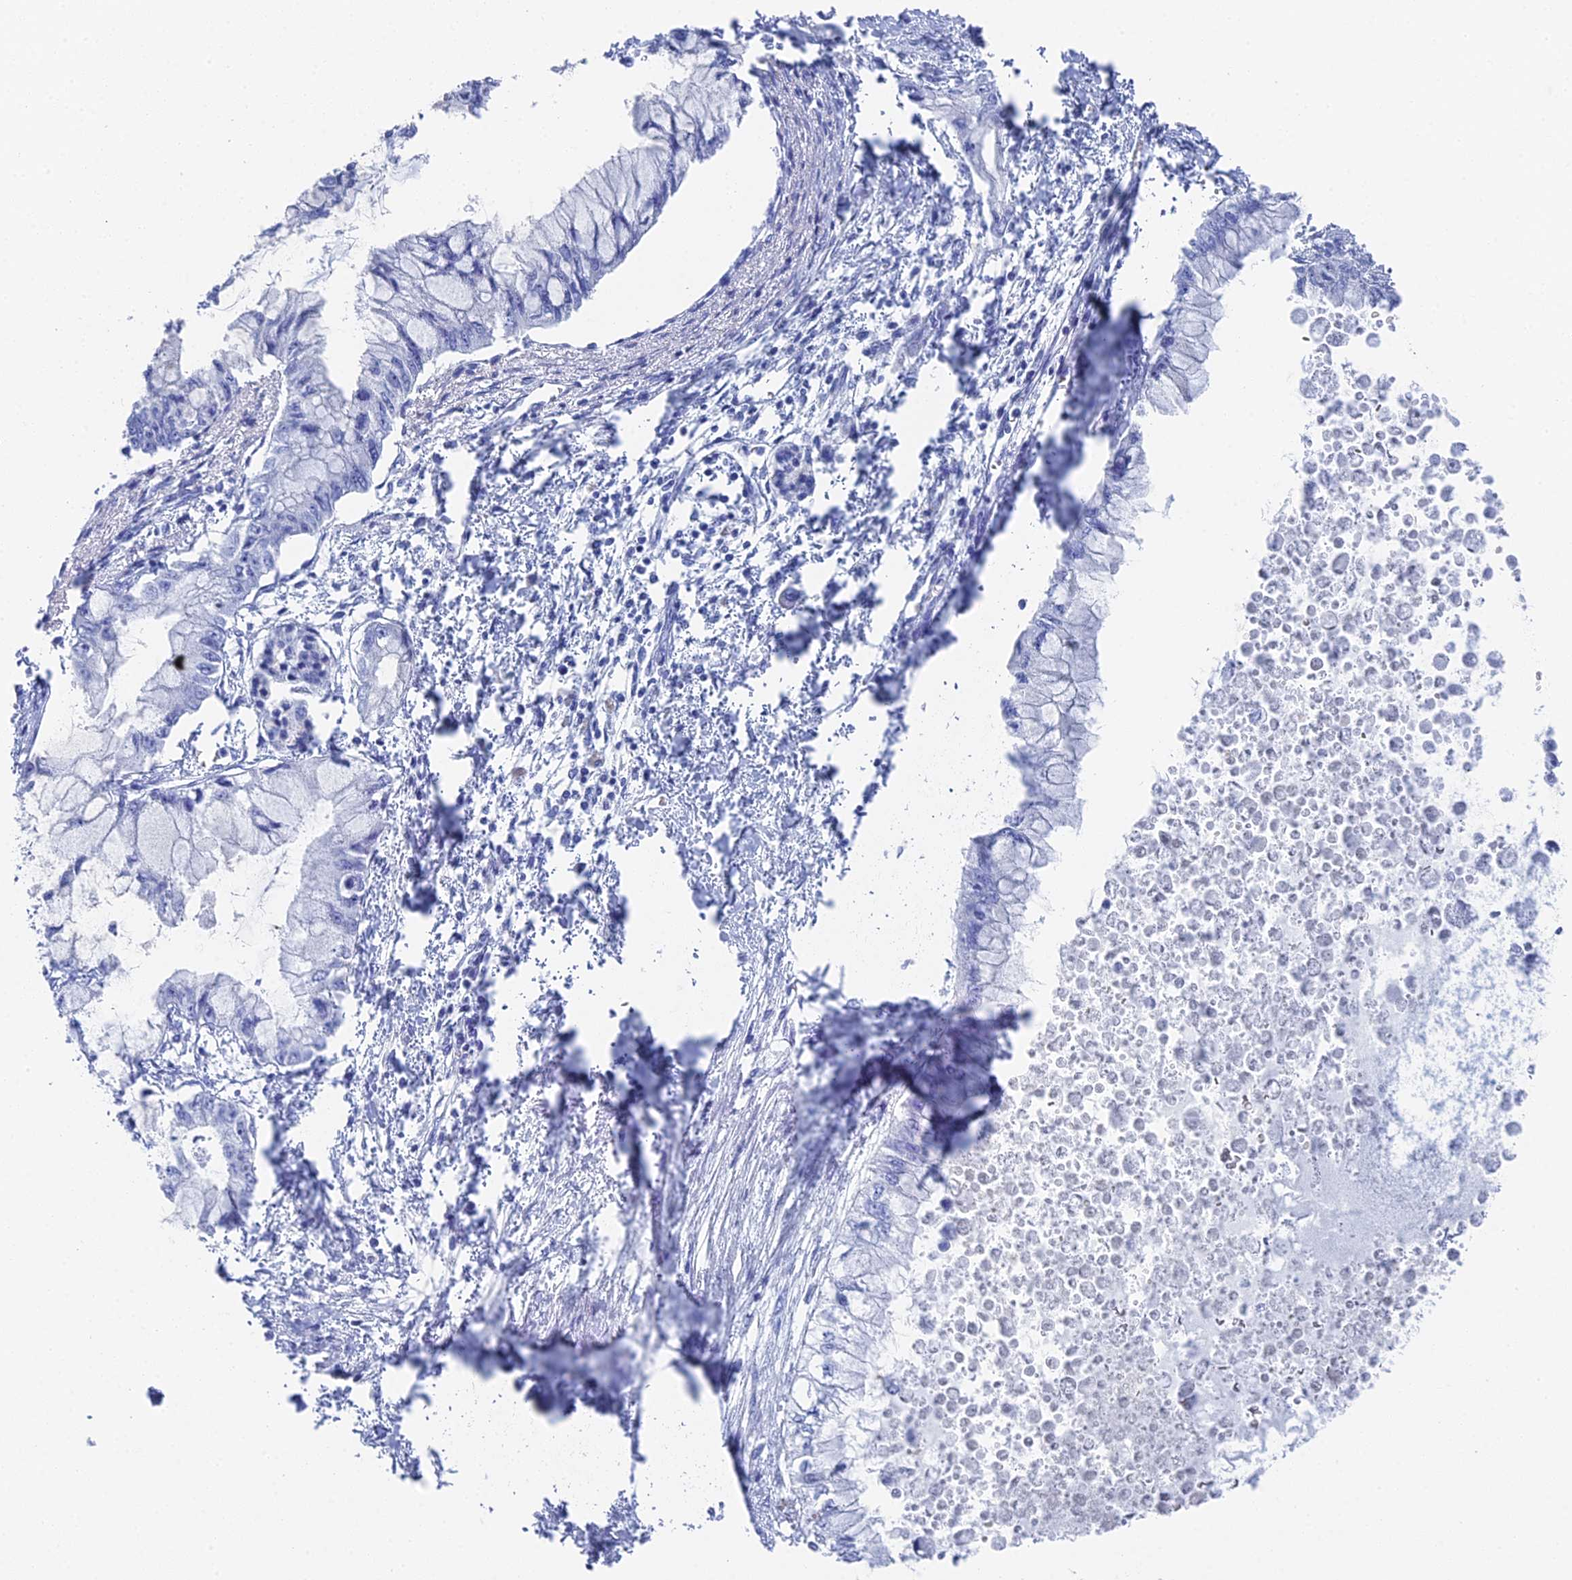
{"staining": {"intensity": "negative", "quantity": "none", "location": "none"}, "tissue": "pancreatic cancer", "cell_type": "Tumor cells", "image_type": "cancer", "snomed": [{"axis": "morphology", "description": "Adenocarcinoma, NOS"}, {"axis": "topography", "description": "Pancreas"}], "caption": "The micrograph demonstrates no staining of tumor cells in adenocarcinoma (pancreatic). The staining was performed using DAB to visualize the protein expression in brown, while the nuclei were stained in blue with hematoxylin (Magnification: 20x).", "gene": "ENPP3", "patient": {"sex": "male", "age": 48}}